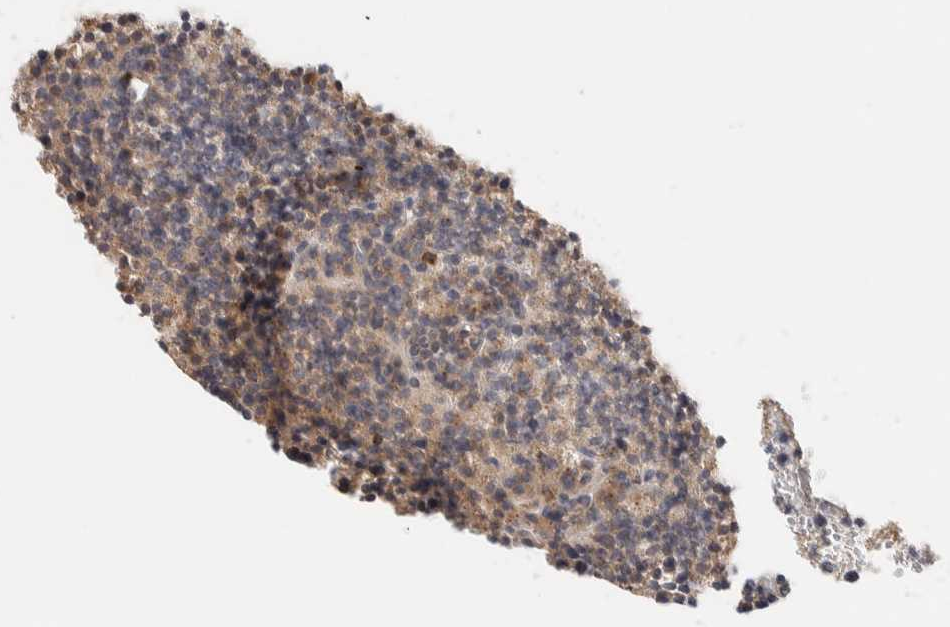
{"staining": {"intensity": "moderate", "quantity": ">75%", "location": "cytoplasmic/membranous"}, "tissue": "parathyroid gland", "cell_type": "Glandular cells", "image_type": "normal", "snomed": [{"axis": "morphology", "description": "Normal tissue, NOS"}, {"axis": "morphology", "description": "Adenoma, NOS"}, {"axis": "topography", "description": "Parathyroid gland"}], "caption": "Benign parathyroid gland shows moderate cytoplasmic/membranous staining in about >75% of glandular cells, visualized by immunohistochemistry.", "gene": "RUNDC1", "patient": {"sex": "female", "age": 43}}